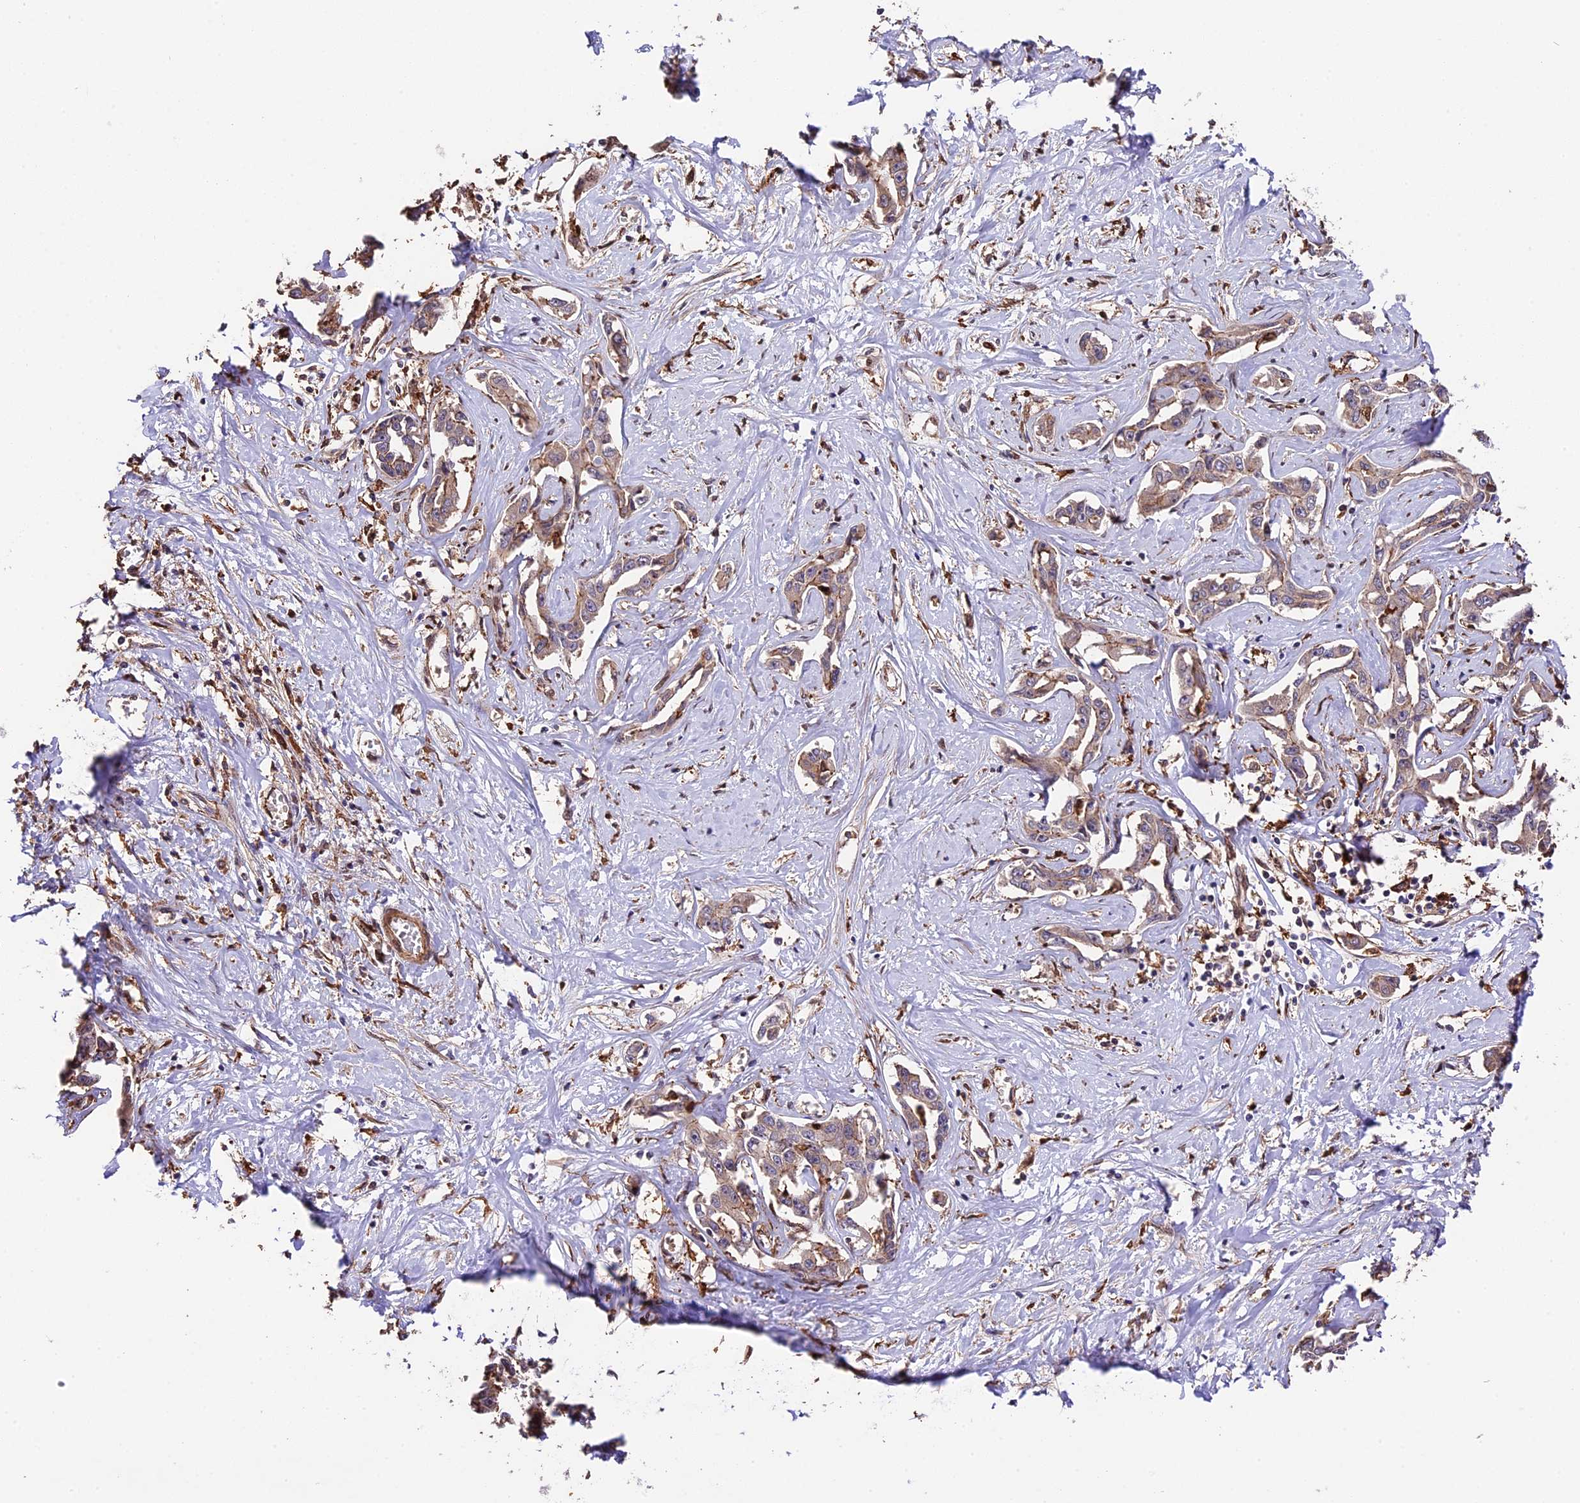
{"staining": {"intensity": "weak", "quantity": ">75%", "location": "cytoplasmic/membranous"}, "tissue": "liver cancer", "cell_type": "Tumor cells", "image_type": "cancer", "snomed": [{"axis": "morphology", "description": "Cholangiocarcinoma"}, {"axis": "topography", "description": "Liver"}], "caption": "Protein expression analysis of human liver cancer reveals weak cytoplasmic/membranous staining in approximately >75% of tumor cells. Nuclei are stained in blue.", "gene": "HERPUD1", "patient": {"sex": "male", "age": 59}}